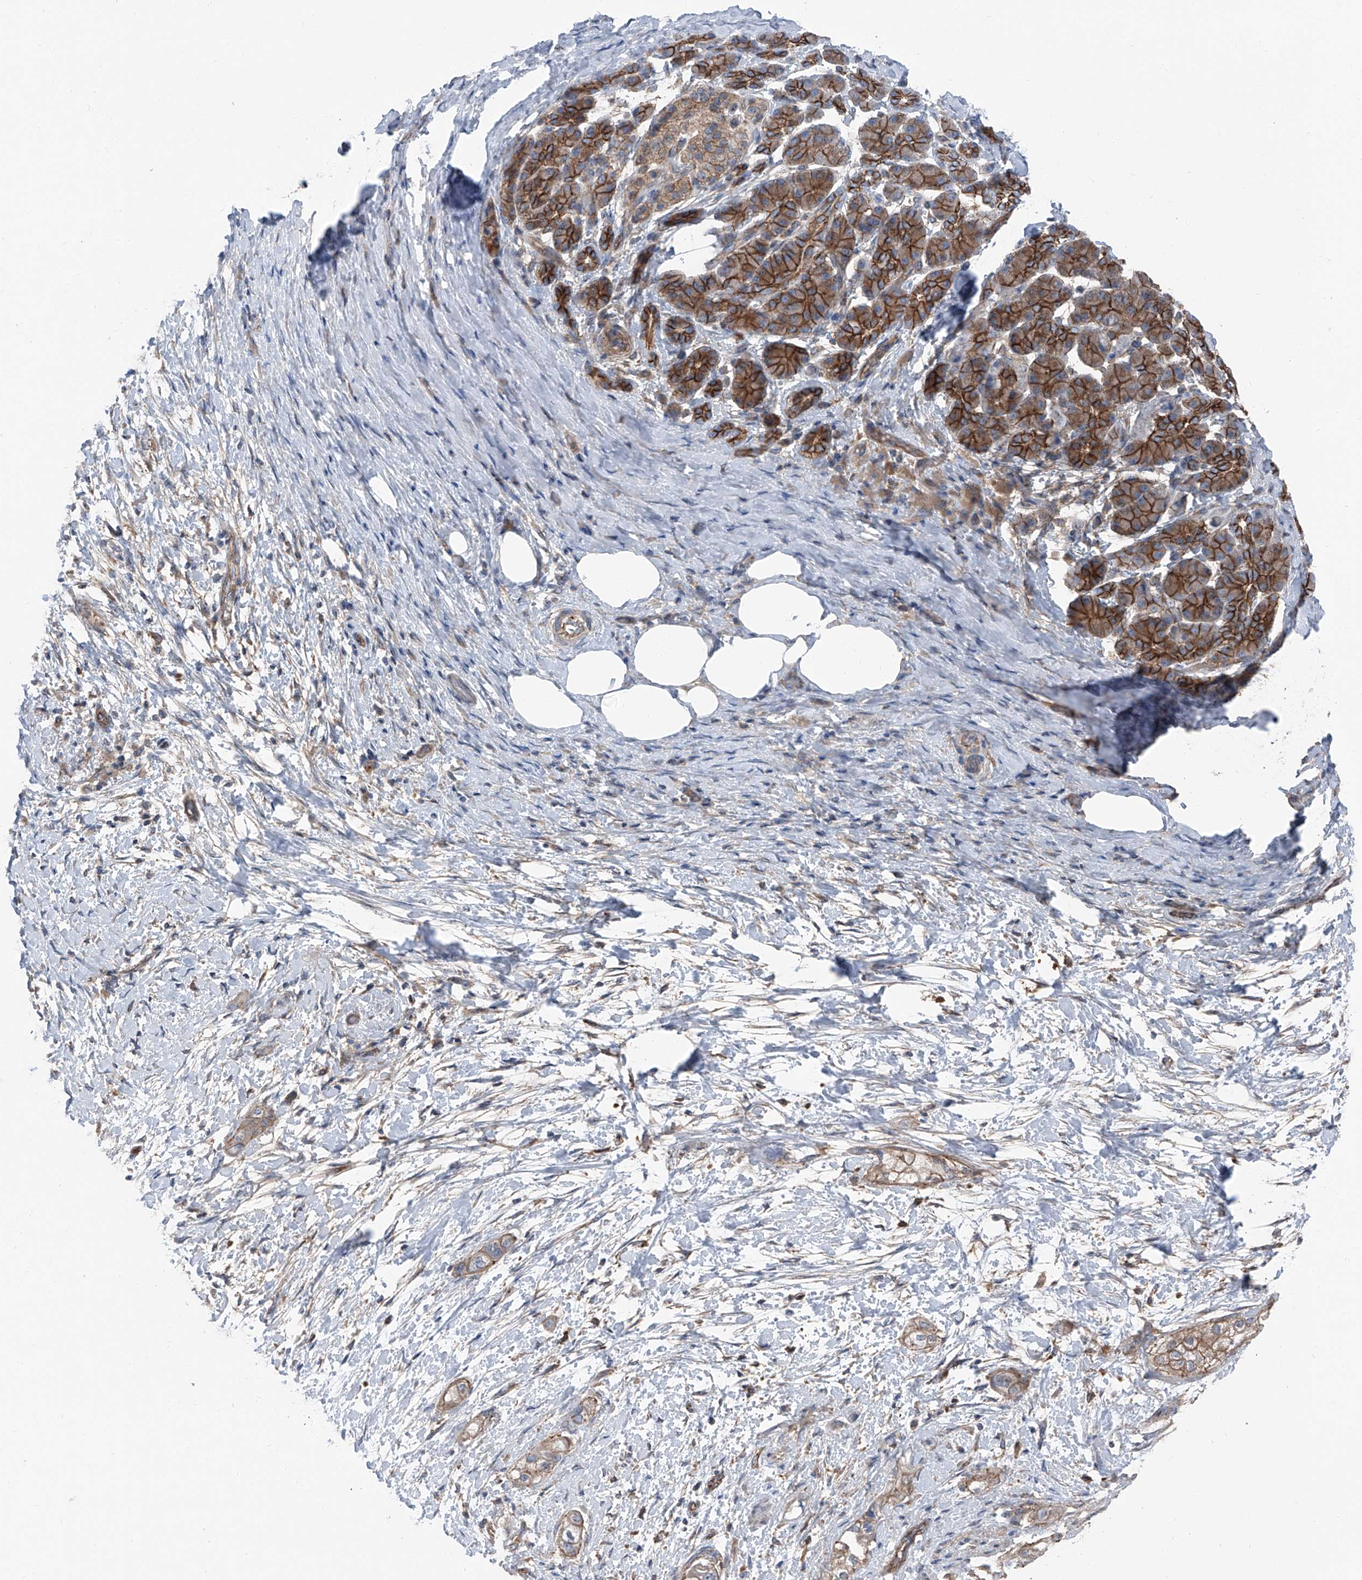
{"staining": {"intensity": "weak", "quantity": ">75%", "location": "cytoplasmic/membranous"}, "tissue": "pancreatic cancer", "cell_type": "Tumor cells", "image_type": "cancer", "snomed": [{"axis": "morphology", "description": "Adenocarcinoma, NOS"}, {"axis": "topography", "description": "Pancreas"}], "caption": "Adenocarcinoma (pancreatic) stained with DAB immunohistochemistry (IHC) demonstrates low levels of weak cytoplasmic/membranous positivity in about >75% of tumor cells. (IHC, brightfield microscopy, high magnification).", "gene": "GPR142", "patient": {"sex": "male", "age": 58}}